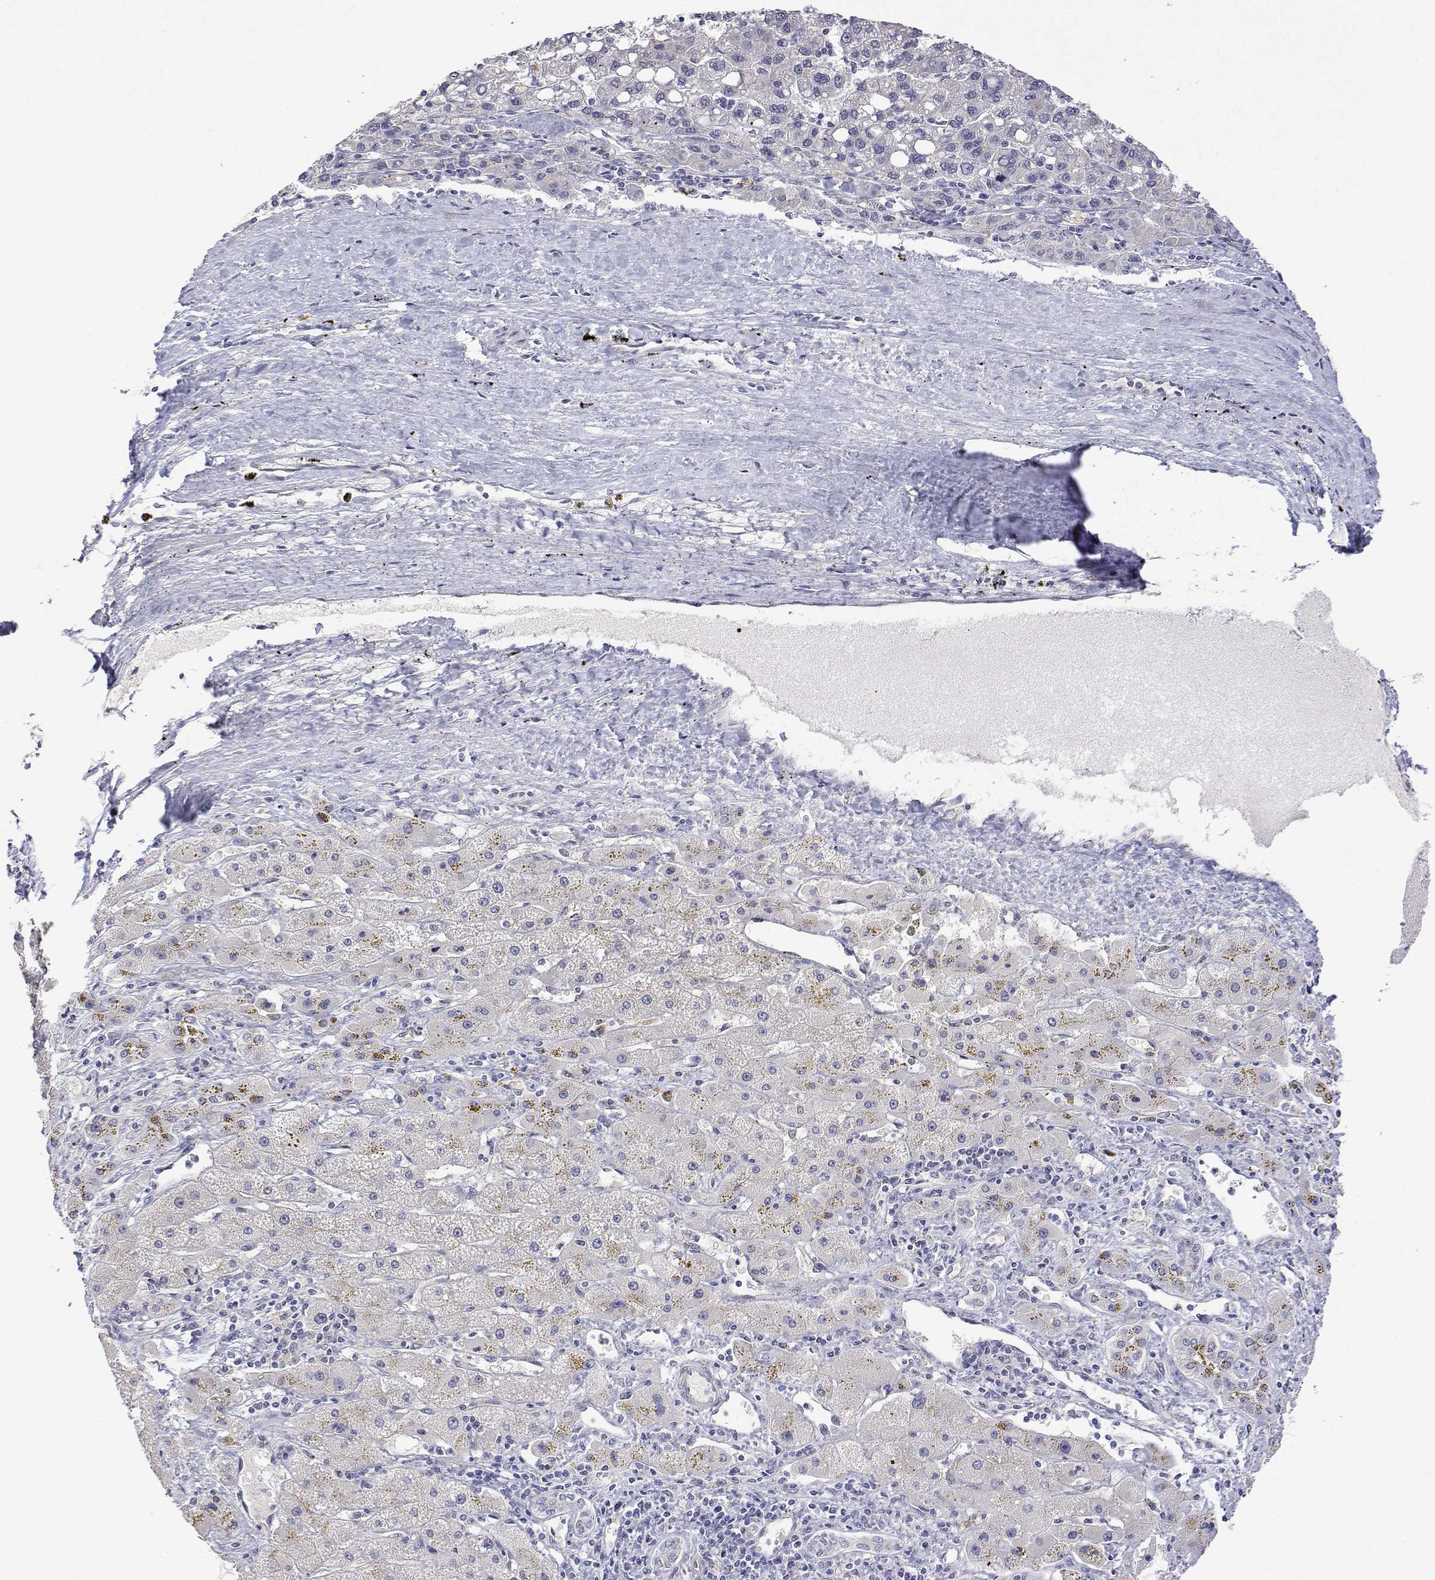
{"staining": {"intensity": "negative", "quantity": "none", "location": "none"}, "tissue": "liver cancer", "cell_type": "Tumor cells", "image_type": "cancer", "snomed": [{"axis": "morphology", "description": "Carcinoma, Hepatocellular, NOS"}, {"axis": "topography", "description": "Liver"}], "caption": "Immunohistochemical staining of human hepatocellular carcinoma (liver) exhibits no significant positivity in tumor cells.", "gene": "PLCB1", "patient": {"sex": "female", "age": 82}}